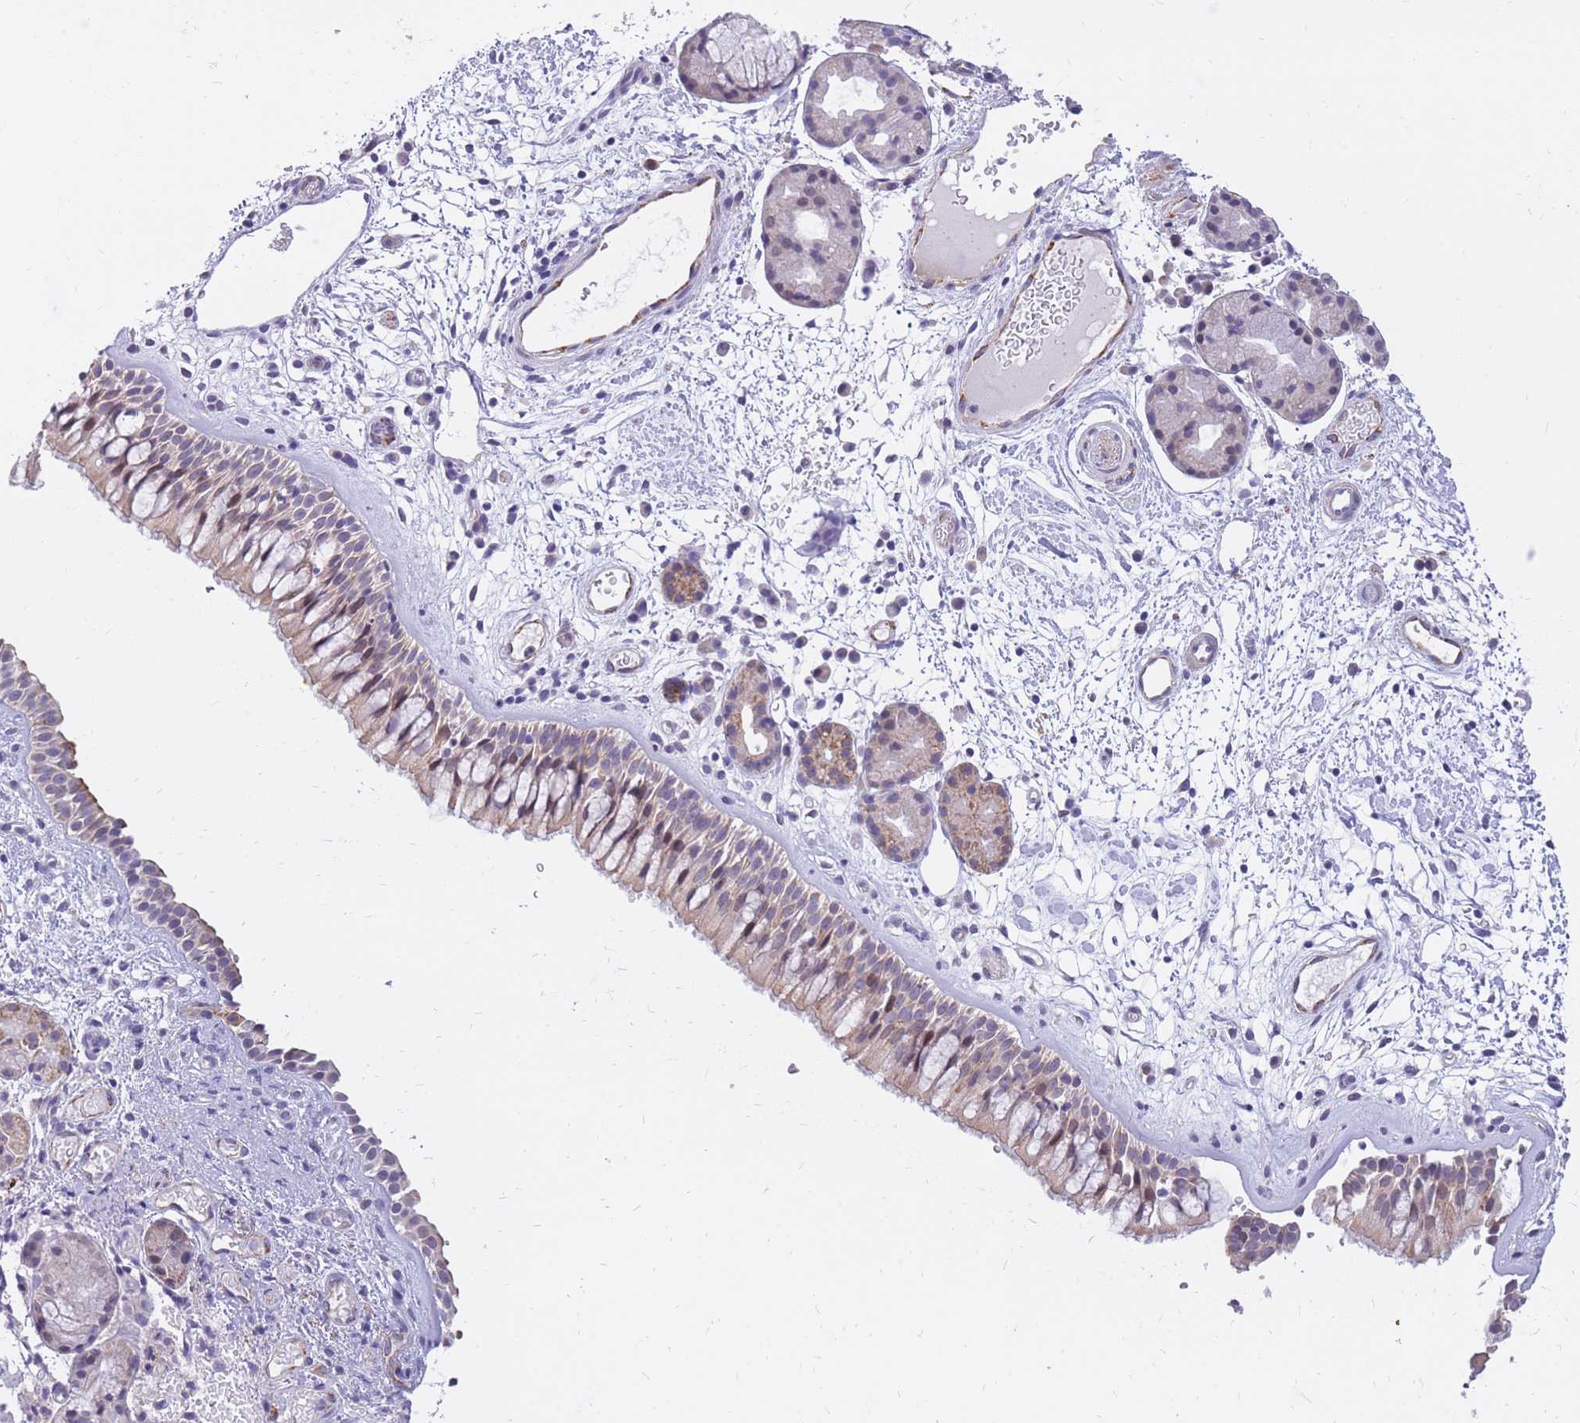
{"staining": {"intensity": "moderate", "quantity": "25%-75%", "location": "cytoplasmic/membranous,nuclear"}, "tissue": "nasopharynx", "cell_type": "Respiratory epithelial cells", "image_type": "normal", "snomed": [{"axis": "morphology", "description": "Normal tissue, NOS"}, {"axis": "topography", "description": "Nasopharynx"}], "caption": "Approximately 25%-75% of respiratory epithelial cells in unremarkable human nasopharynx demonstrate moderate cytoplasmic/membranous,nuclear protein positivity as visualized by brown immunohistochemical staining.", "gene": "RNF170", "patient": {"sex": "male", "age": 65}}